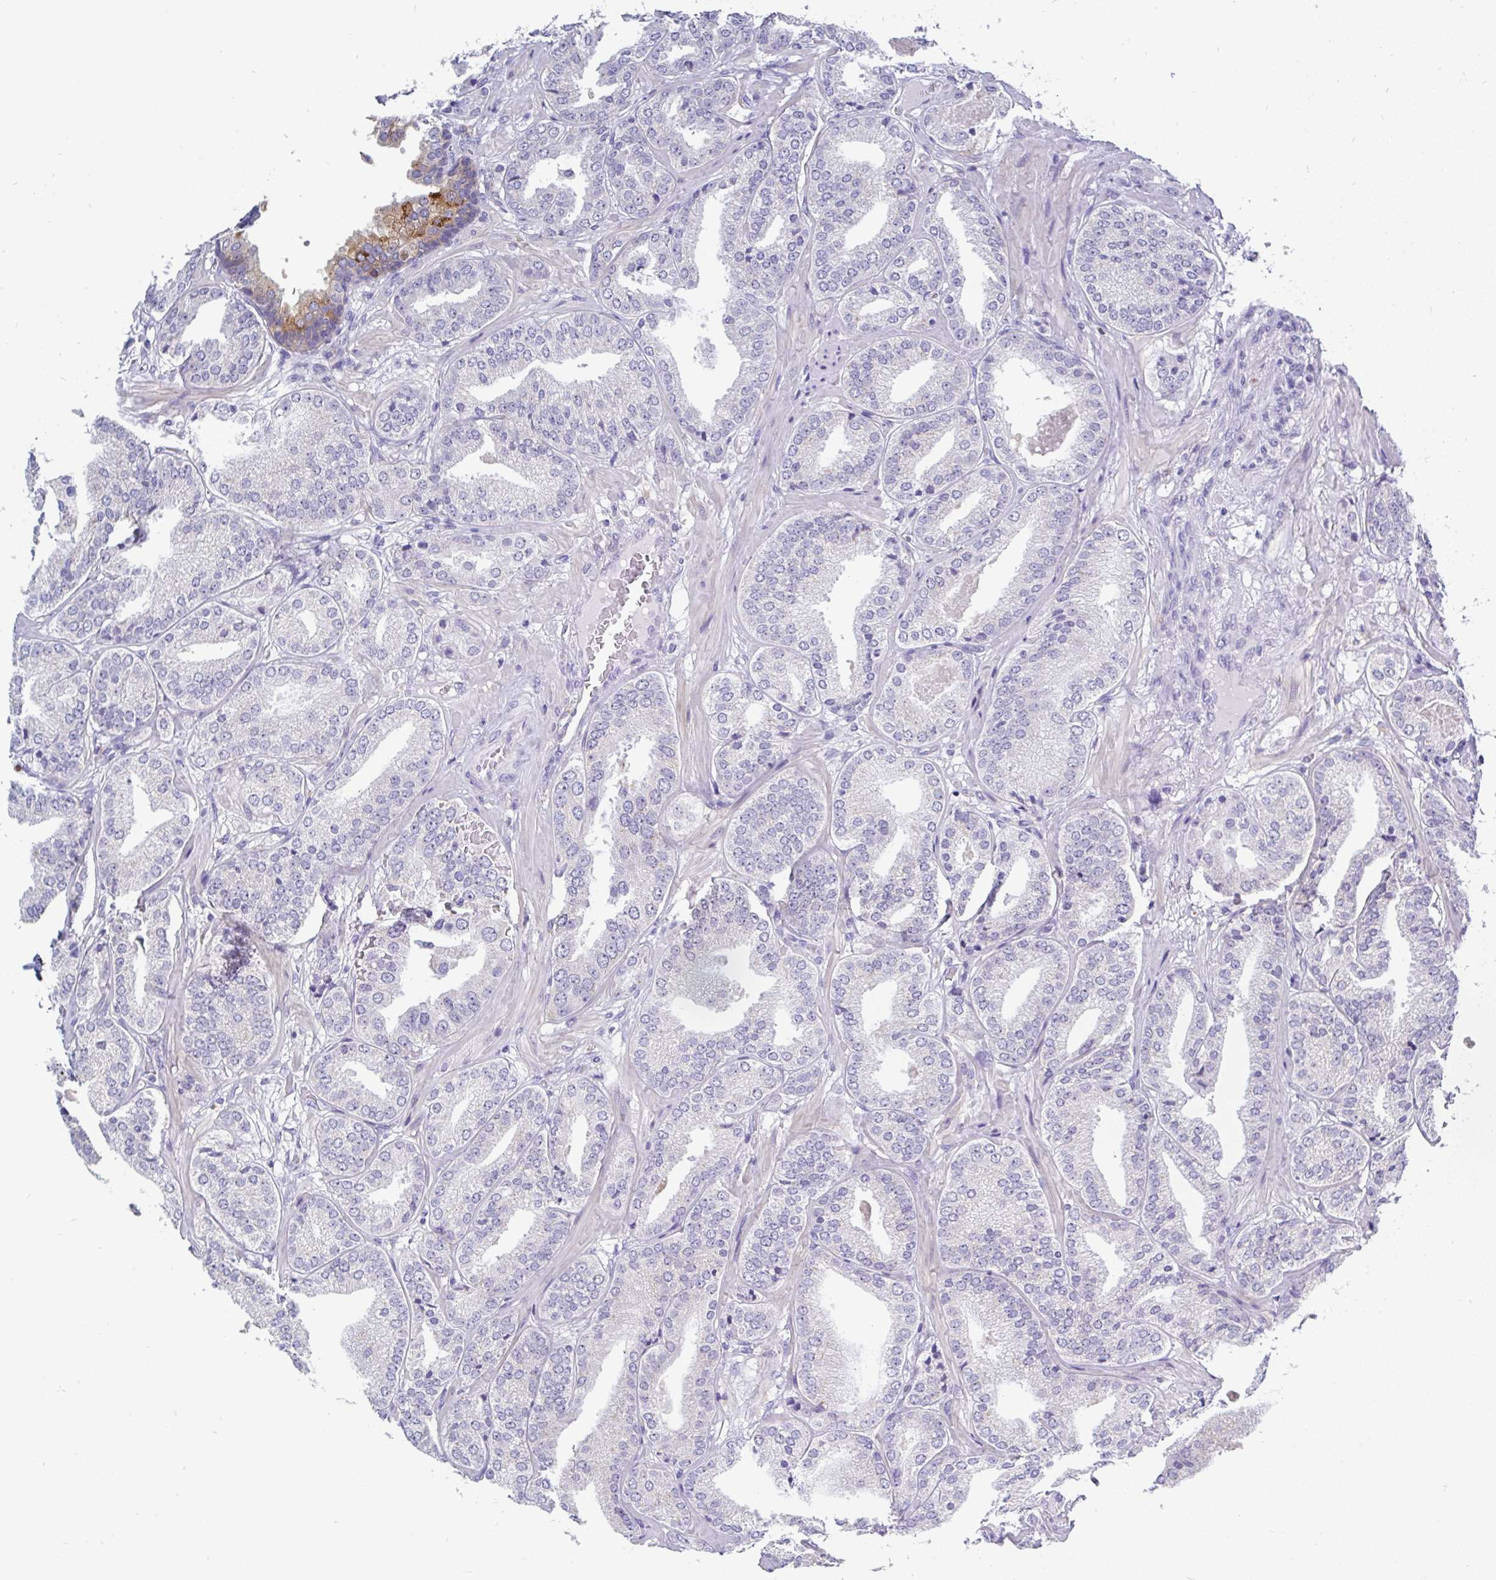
{"staining": {"intensity": "negative", "quantity": "none", "location": "none"}, "tissue": "prostate cancer", "cell_type": "Tumor cells", "image_type": "cancer", "snomed": [{"axis": "morphology", "description": "Adenocarcinoma, High grade"}, {"axis": "topography", "description": "Prostate"}], "caption": "An immunohistochemistry photomicrograph of prostate cancer is shown. There is no staining in tumor cells of prostate cancer.", "gene": "INTS5", "patient": {"sex": "male", "age": 63}}